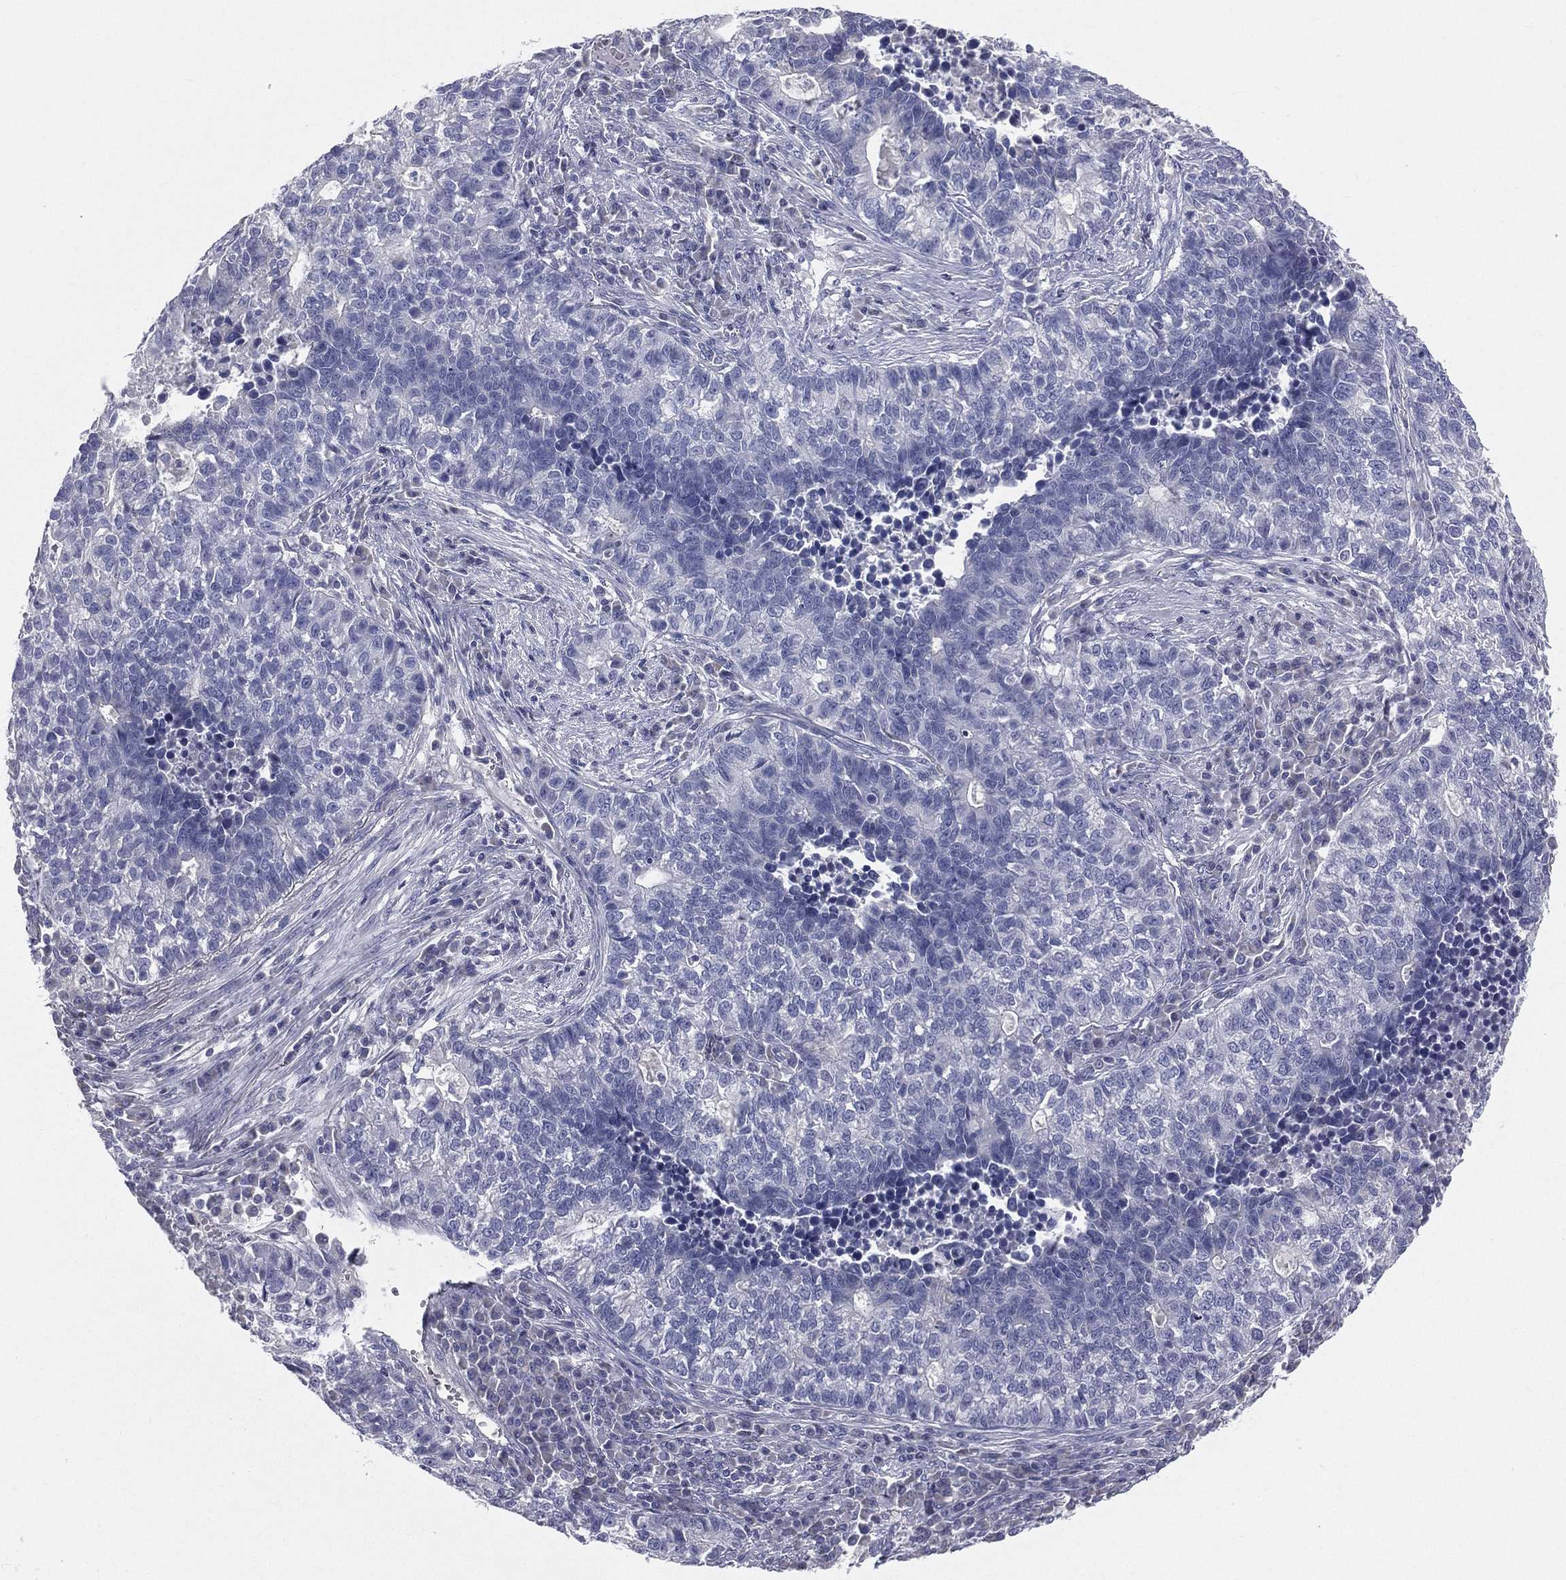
{"staining": {"intensity": "negative", "quantity": "none", "location": "none"}, "tissue": "lung cancer", "cell_type": "Tumor cells", "image_type": "cancer", "snomed": [{"axis": "morphology", "description": "Adenocarcinoma, NOS"}, {"axis": "topography", "description": "Lung"}], "caption": "Tumor cells show no significant protein expression in adenocarcinoma (lung). (DAB immunohistochemistry (IHC) with hematoxylin counter stain).", "gene": "STK31", "patient": {"sex": "male", "age": 57}}